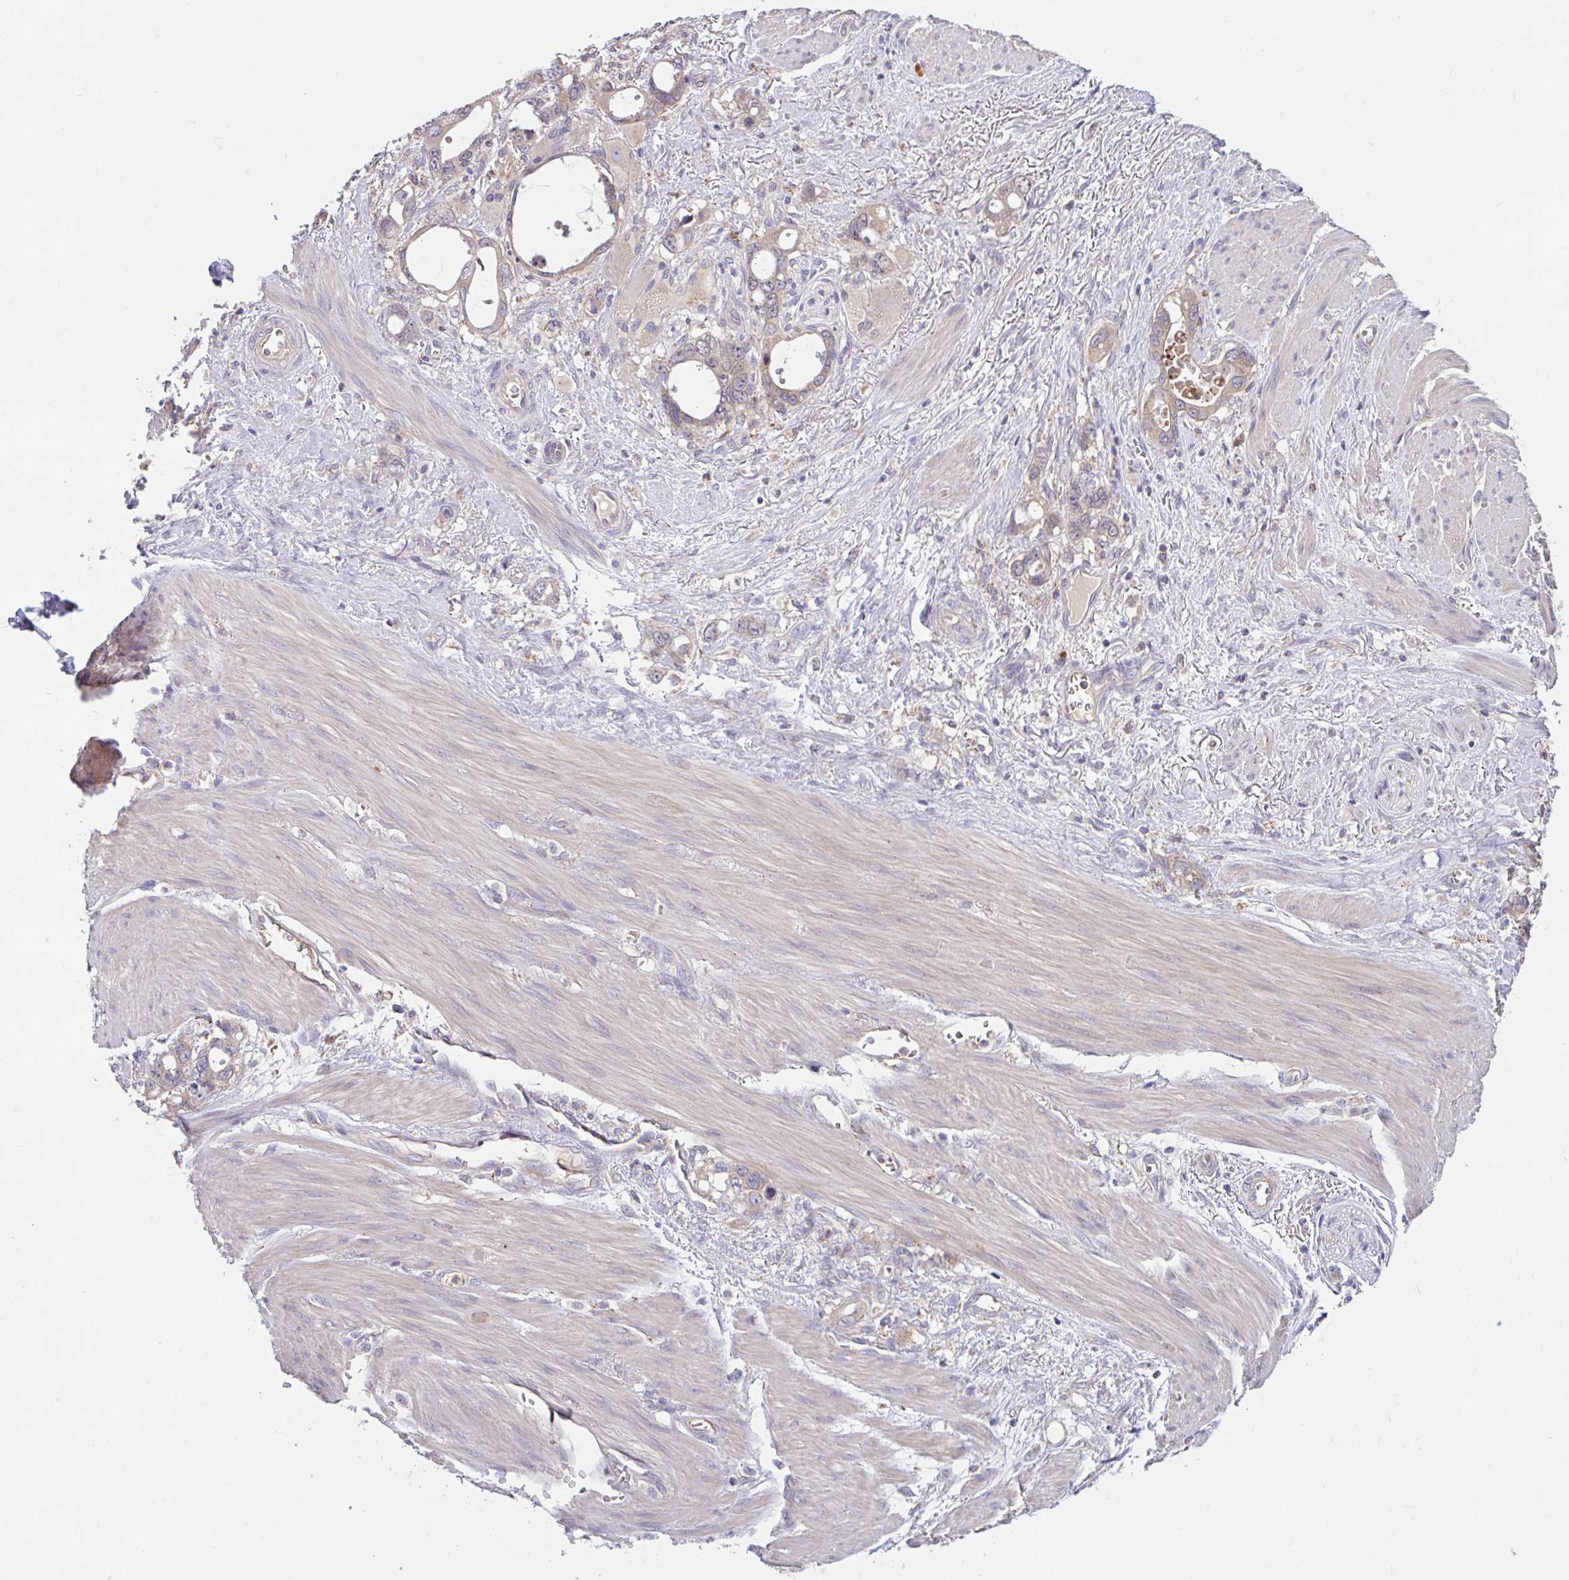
{"staining": {"intensity": "moderate", "quantity": "<25%", "location": "cytoplasmic/membranous"}, "tissue": "stomach cancer", "cell_type": "Tumor cells", "image_type": "cancer", "snomed": [{"axis": "morphology", "description": "Adenocarcinoma, NOS"}, {"axis": "topography", "description": "Stomach, upper"}], "caption": "DAB (3,3'-diaminobenzidine) immunohistochemical staining of human adenocarcinoma (stomach) exhibits moderate cytoplasmic/membranous protein staining in approximately <25% of tumor cells.", "gene": "RALBP1", "patient": {"sex": "male", "age": 74}}